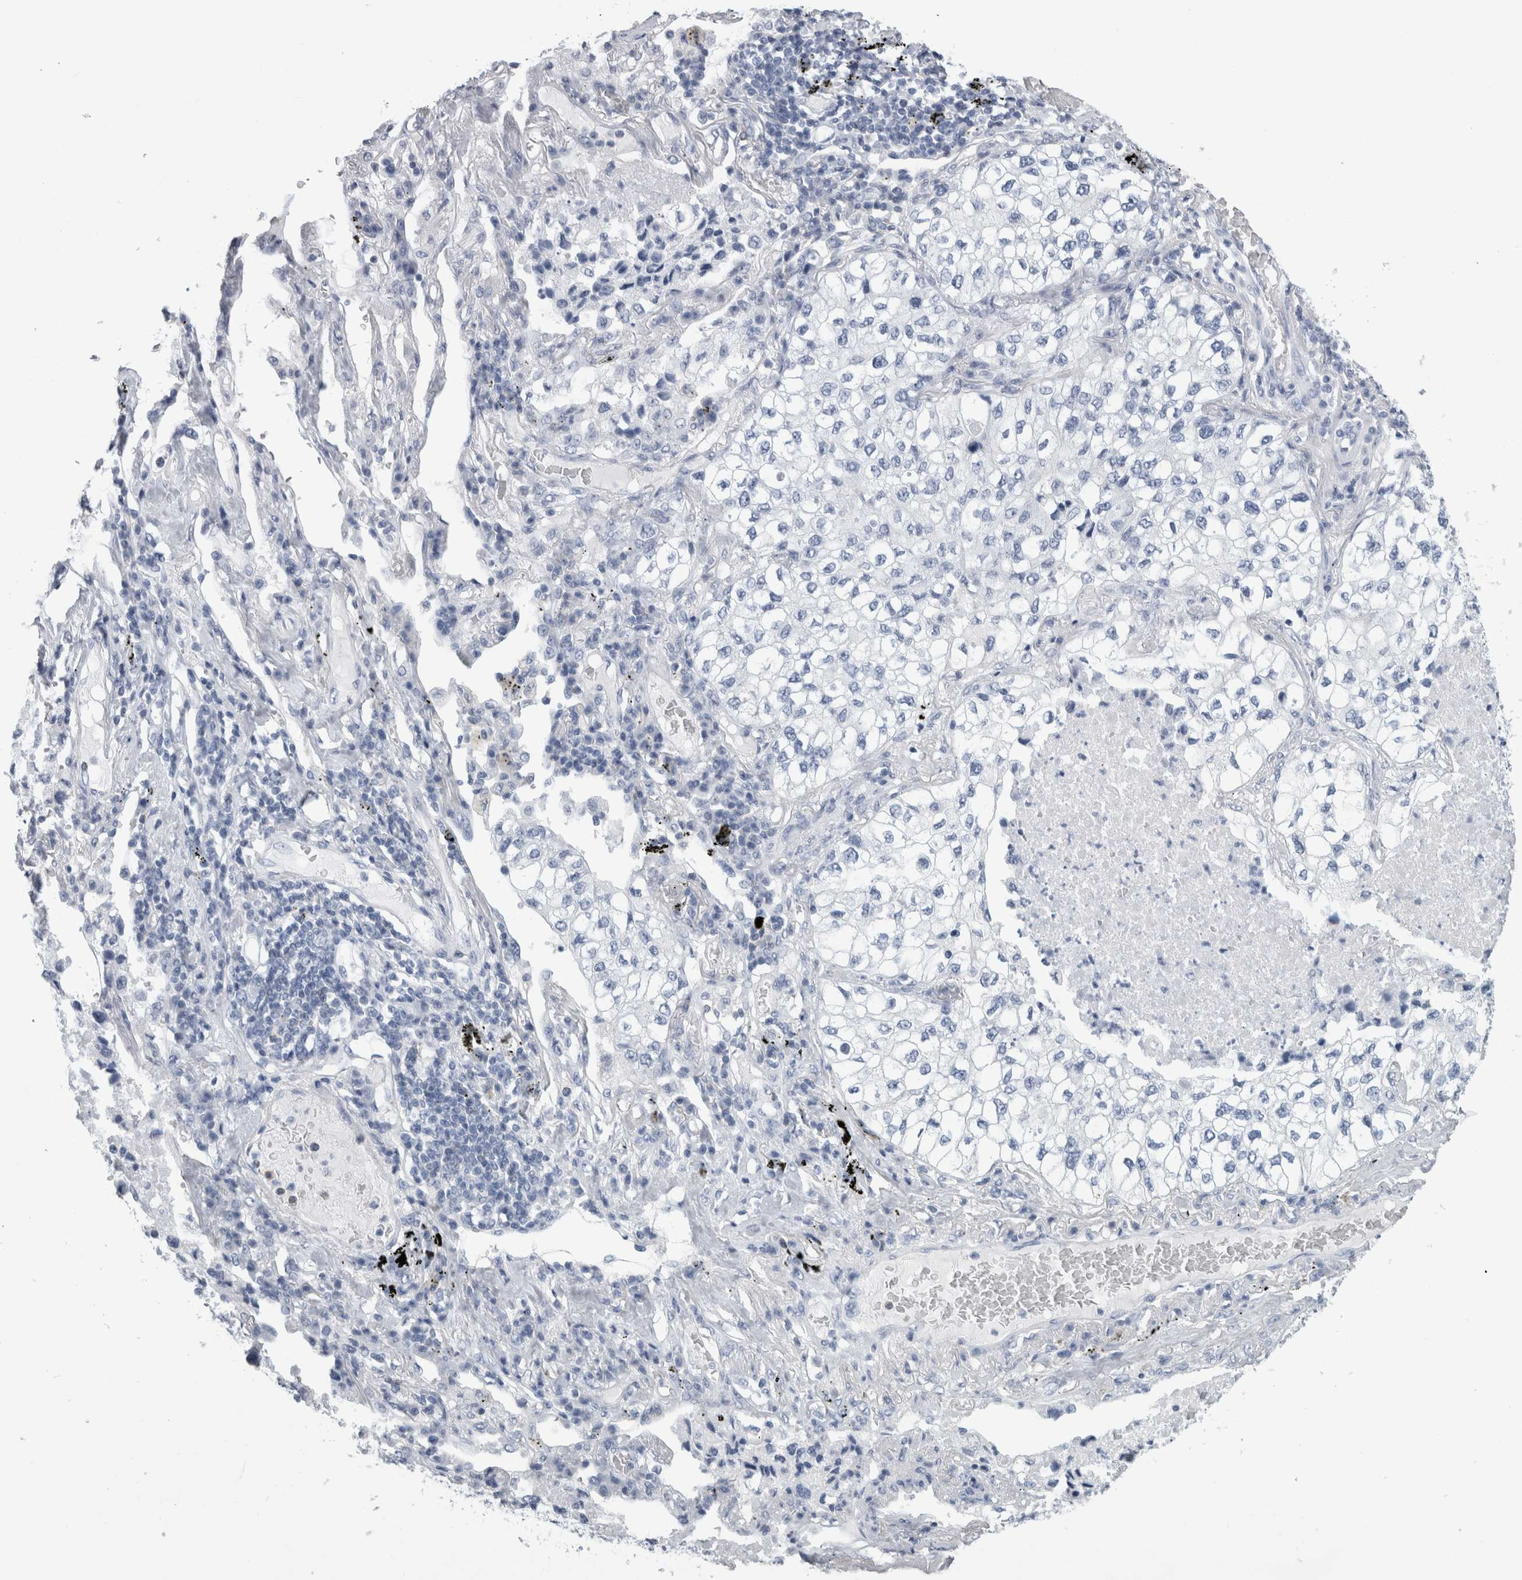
{"staining": {"intensity": "negative", "quantity": "none", "location": "none"}, "tissue": "lung cancer", "cell_type": "Tumor cells", "image_type": "cancer", "snomed": [{"axis": "morphology", "description": "Adenocarcinoma, NOS"}, {"axis": "topography", "description": "Lung"}], "caption": "Lung adenocarcinoma stained for a protein using immunohistochemistry displays no expression tumor cells.", "gene": "ANKFY1", "patient": {"sex": "male", "age": 63}}